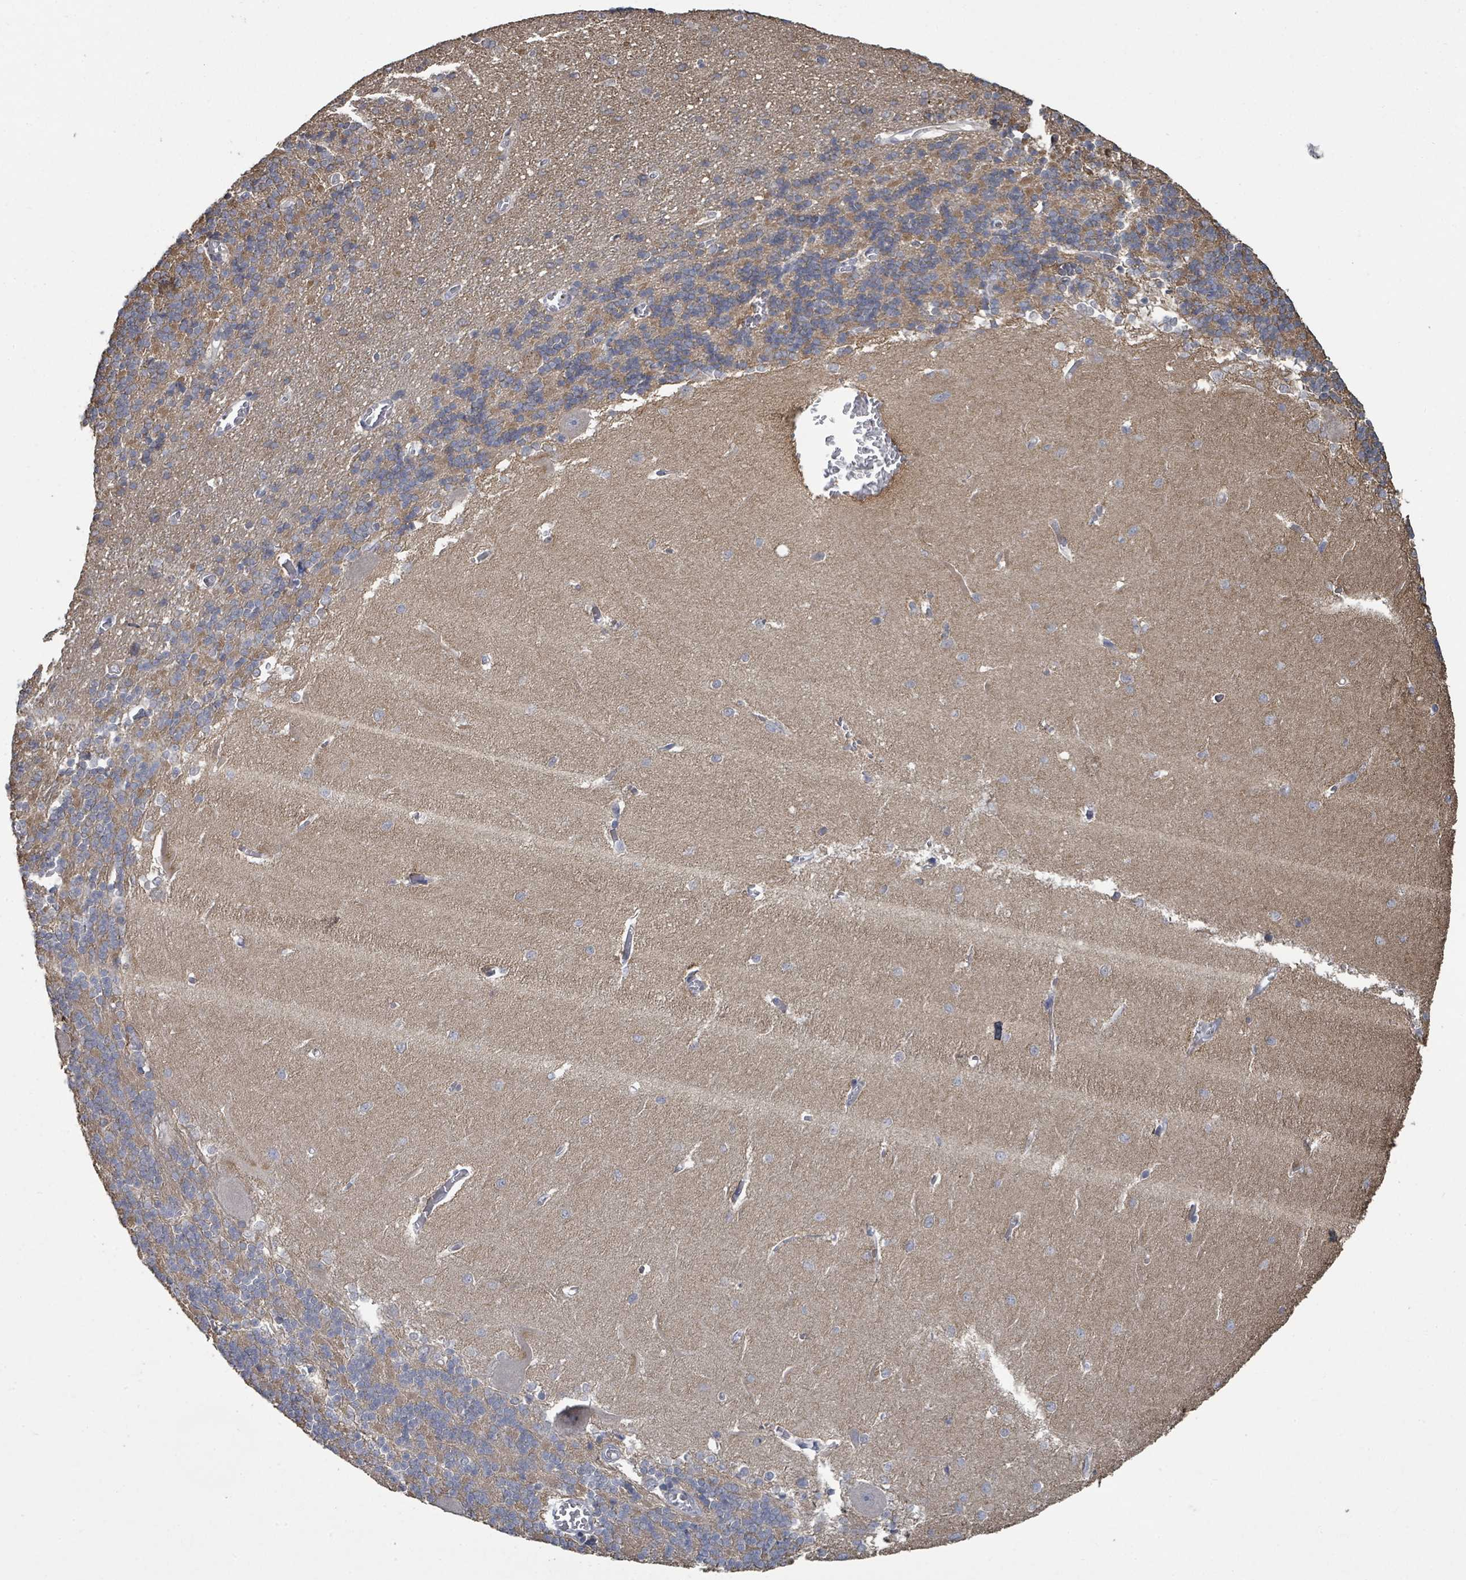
{"staining": {"intensity": "moderate", "quantity": "25%-75%", "location": "cytoplasmic/membranous"}, "tissue": "cerebellum", "cell_type": "Cells in granular layer", "image_type": "normal", "snomed": [{"axis": "morphology", "description": "Normal tissue, NOS"}, {"axis": "topography", "description": "Cerebellum"}], "caption": "Immunohistochemistry of normal human cerebellum exhibits medium levels of moderate cytoplasmic/membranous expression in approximately 25%-75% of cells in granular layer.", "gene": "SLC9A7", "patient": {"sex": "male", "age": 37}}